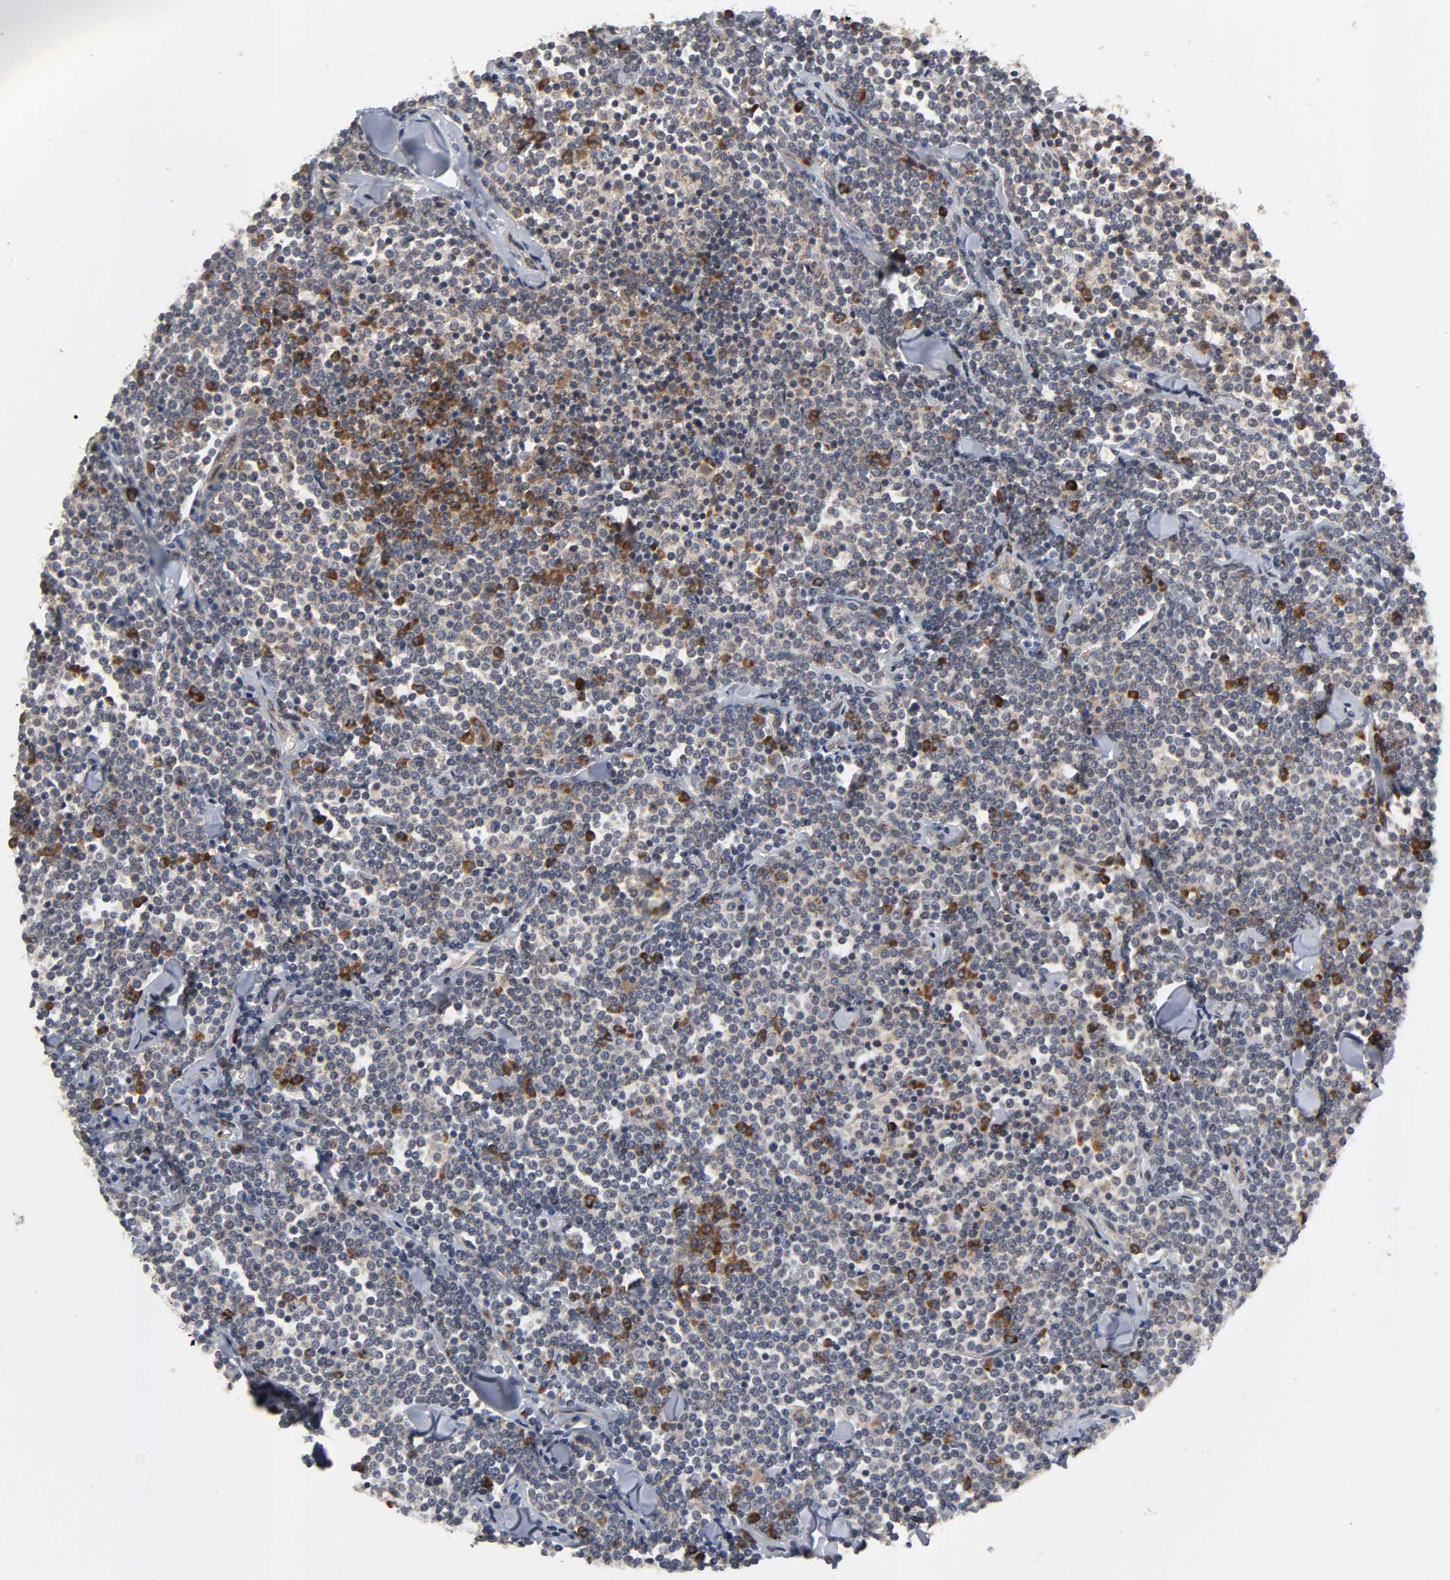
{"staining": {"intensity": "moderate", "quantity": ">75%", "location": "cytoplasmic/membranous"}, "tissue": "lymphoma", "cell_type": "Tumor cells", "image_type": "cancer", "snomed": [{"axis": "morphology", "description": "Malignant lymphoma, non-Hodgkin's type, Low grade"}, {"axis": "topography", "description": "Soft tissue"}], "caption": "Immunohistochemical staining of human lymphoma exhibits medium levels of moderate cytoplasmic/membranous staining in approximately >75% of tumor cells.", "gene": "SLC30A9", "patient": {"sex": "male", "age": 92}}